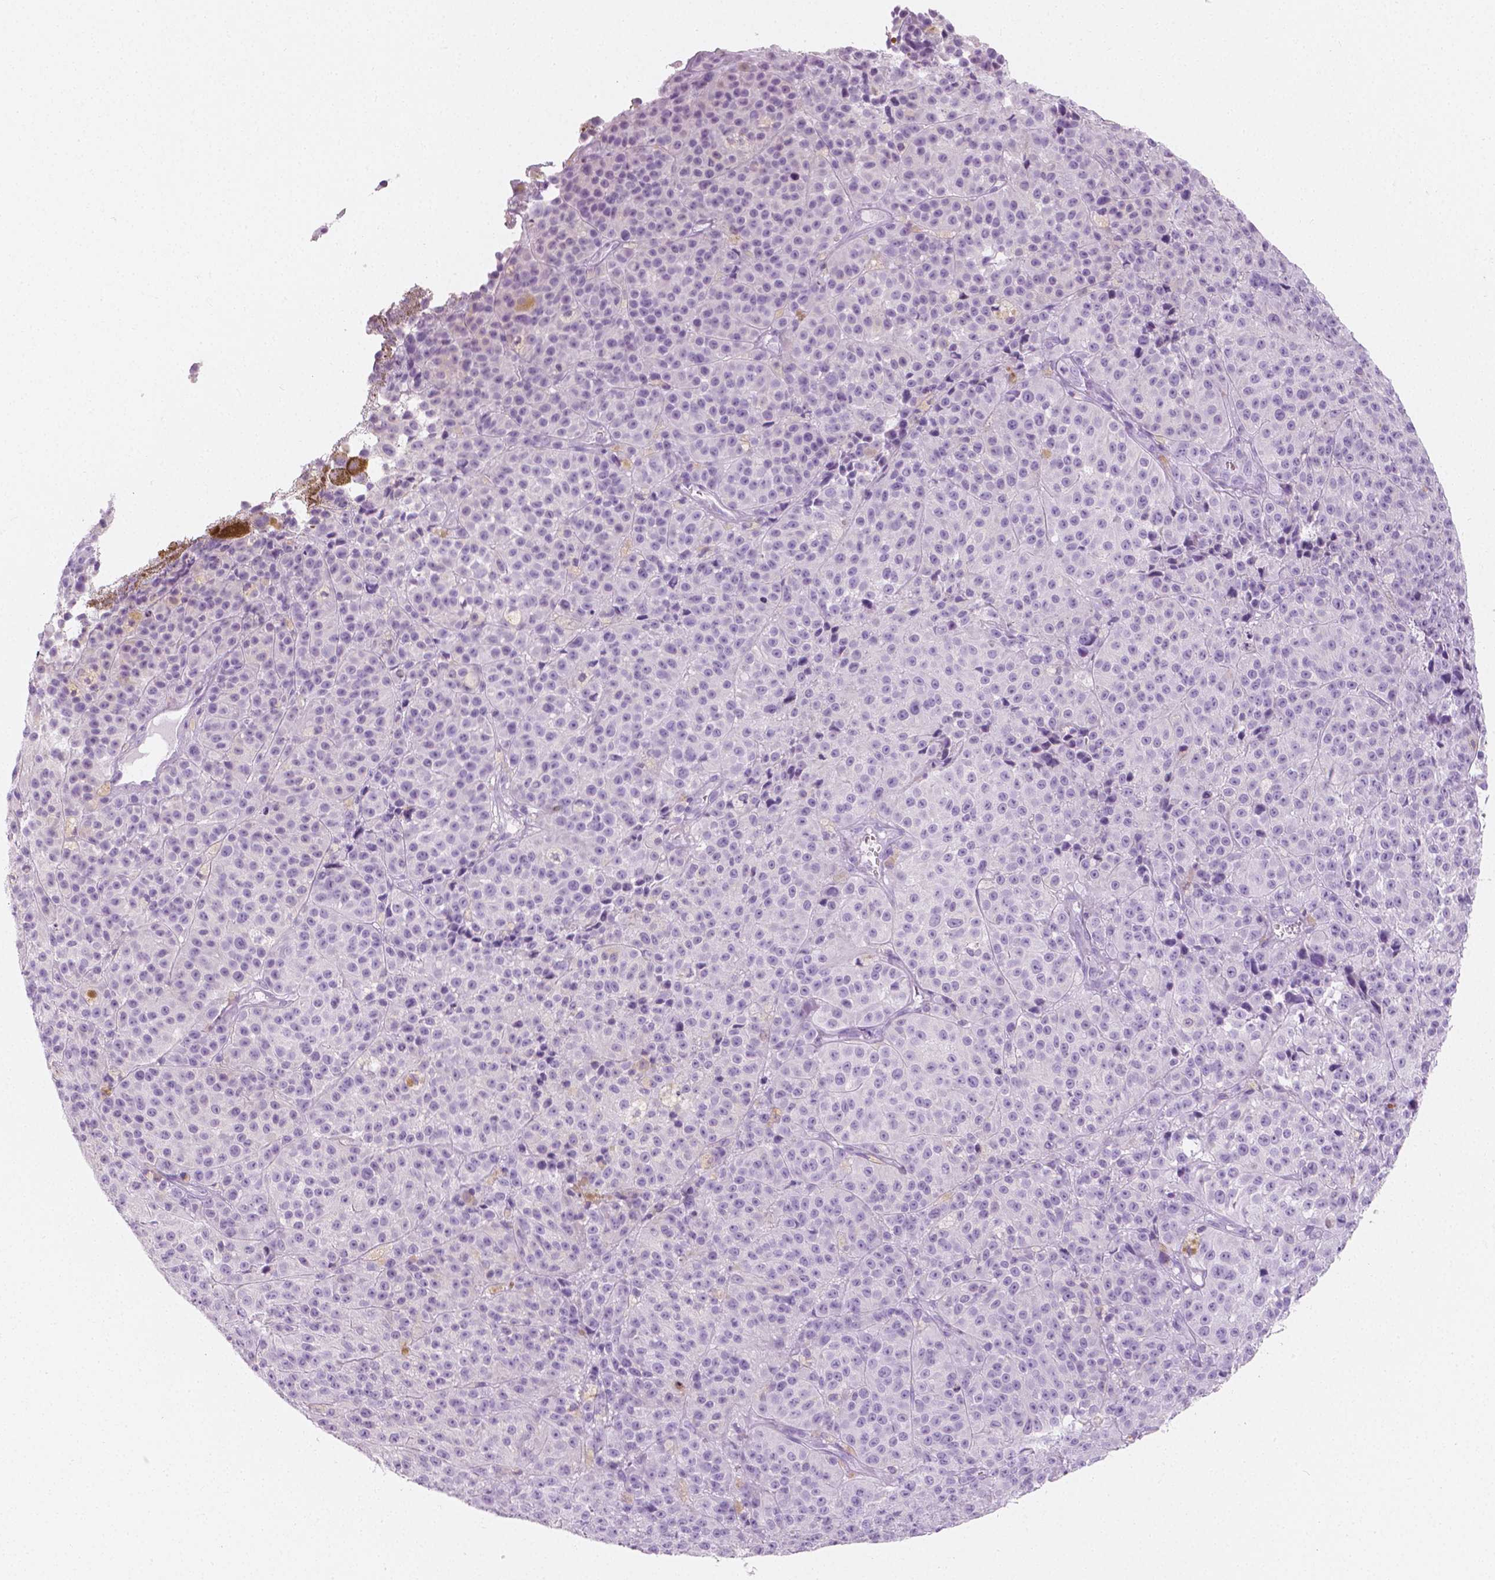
{"staining": {"intensity": "negative", "quantity": "none", "location": "none"}, "tissue": "melanoma", "cell_type": "Tumor cells", "image_type": "cancer", "snomed": [{"axis": "morphology", "description": "Malignant melanoma, NOS"}, {"axis": "topography", "description": "Skin"}], "caption": "Micrograph shows no protein expression in tumor cells of melanoma tissue. (Brightfield microscopy of DAB (3,3'-diaminobenzidine) immunohistochemistry (IHC) at high magnification).", "gene": "PLIN4", "patient": {"sex": "female", "age": 58}}